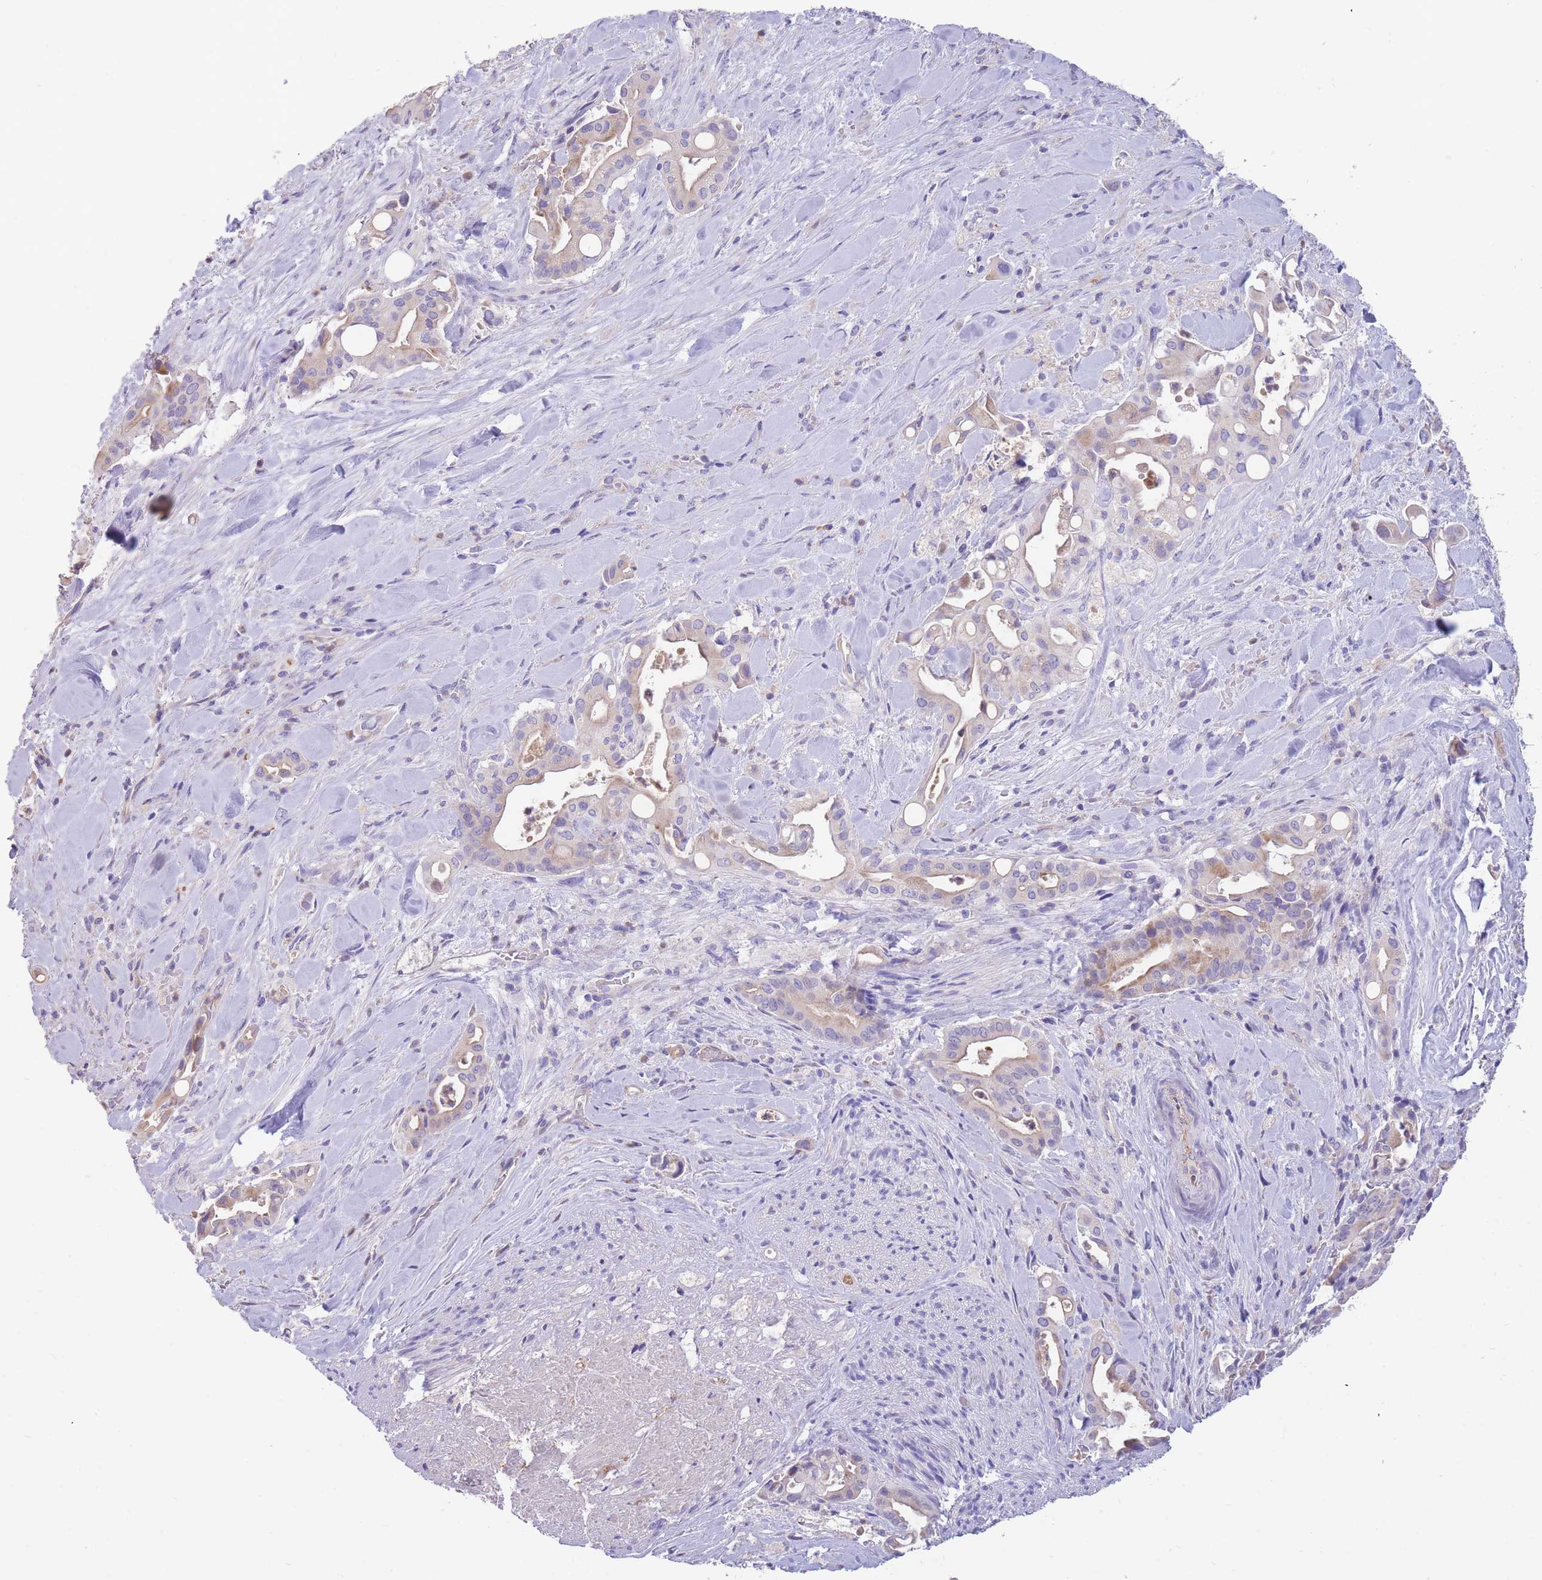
{"staining": {"intensity": "weak", "quantity": "<25%", "location": "cytoplasmic/membranous"}, "tissue": "liver cancer", "cell_type": "Tumor cells", "image_type": "cancer", "snomed": [{"axis": "morphology", "description": "Cholangiocarcinoma"}, {"axis": "topography", "description": "Liver"}], "caption": "Immunohistochemistry micrograph of human liver cancer (cholangiocarcinoma) stained for a protein (brown), which exhibits no staining in tumor cells.", "gene": "SULT1A1", "patient": {"sex": "female", "age": 68}}